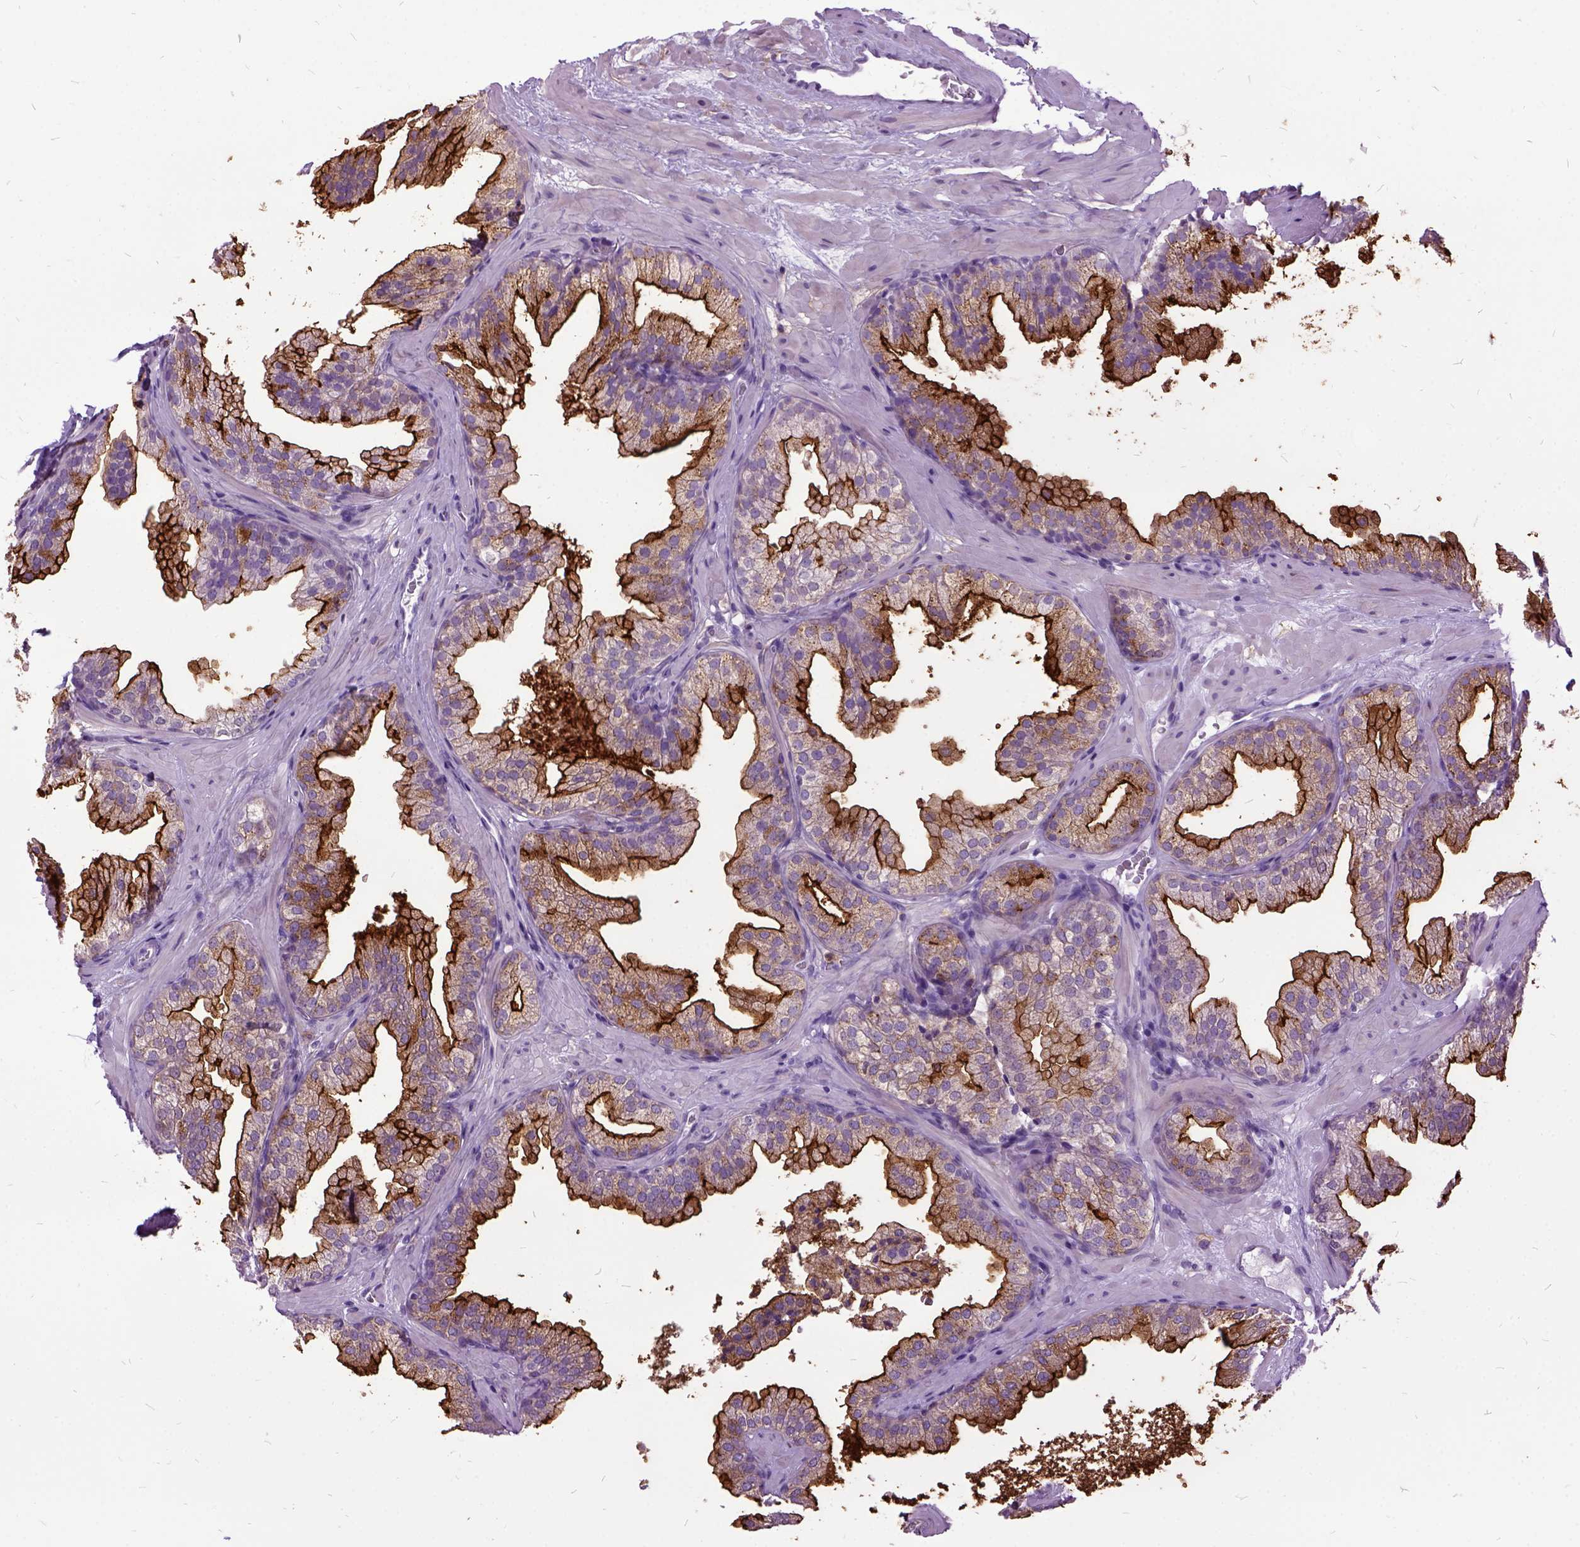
{"staining": {"intensity": "strong", "quantity": ">75%", "location": "cytoplasmic/membranous"}, "tissue": "prostate", "cell_type": "Glandular cells", "image_type": "normal", "snomed": [{"axis": "morphology", "description": "Normal tissue, NOS"}, {"axis": "topography", "description": "Prostate"}], "caption": "A brown stain labels strong cytoplasmic/membranous expression of a protein in glandular cells of normal prostate. The staining was performed using DAB to visualize the protein expression in brown, while the nuclei were stained in blue with hematoxylin (Magnification: 20x).", "gene": "MME", "patient": {"sex": "male", "age": 37}}